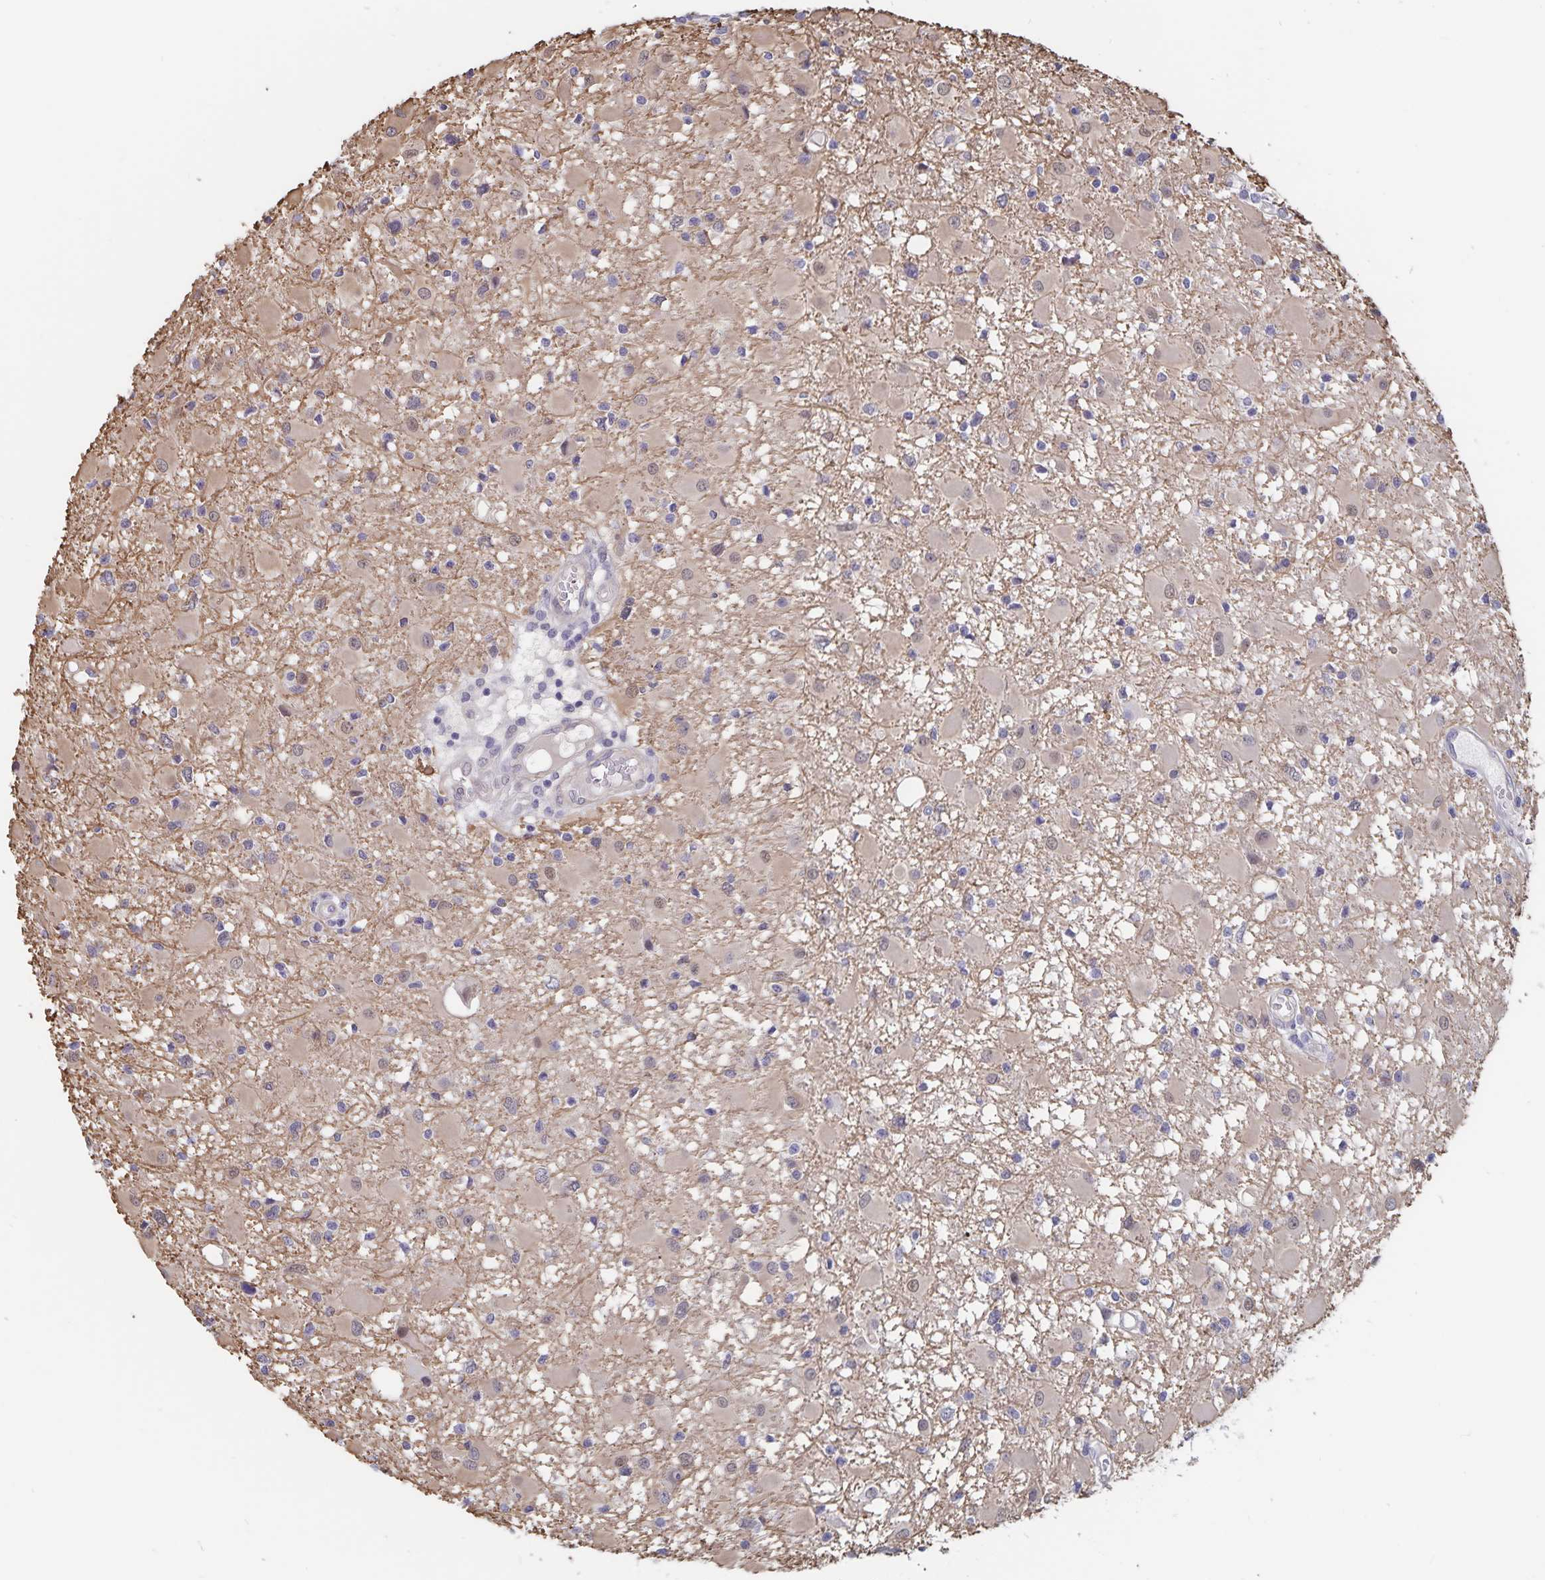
{"staining": {"intensity": "weak", "quantity": ">75%", "location": "cytoplasmic/membranous,nuclear"}, "tissue": "glioma", "cell_type": "Tumor cells", "image_type": "cancer", "snomed": [{"axis": "morphology", "description": "Glioma, malignant, High grade"}, {"axis": "topography", "description": "Brain"}], "caption": "A histopathology image showing weak cytoplasmic/membranous and nuclear staining in approximately >75% of tumor cells in glioma, as visualized by brown immunohistochemical staining.", "gene": "BAG6", "patient": {"sex": "male", "age": 54}}